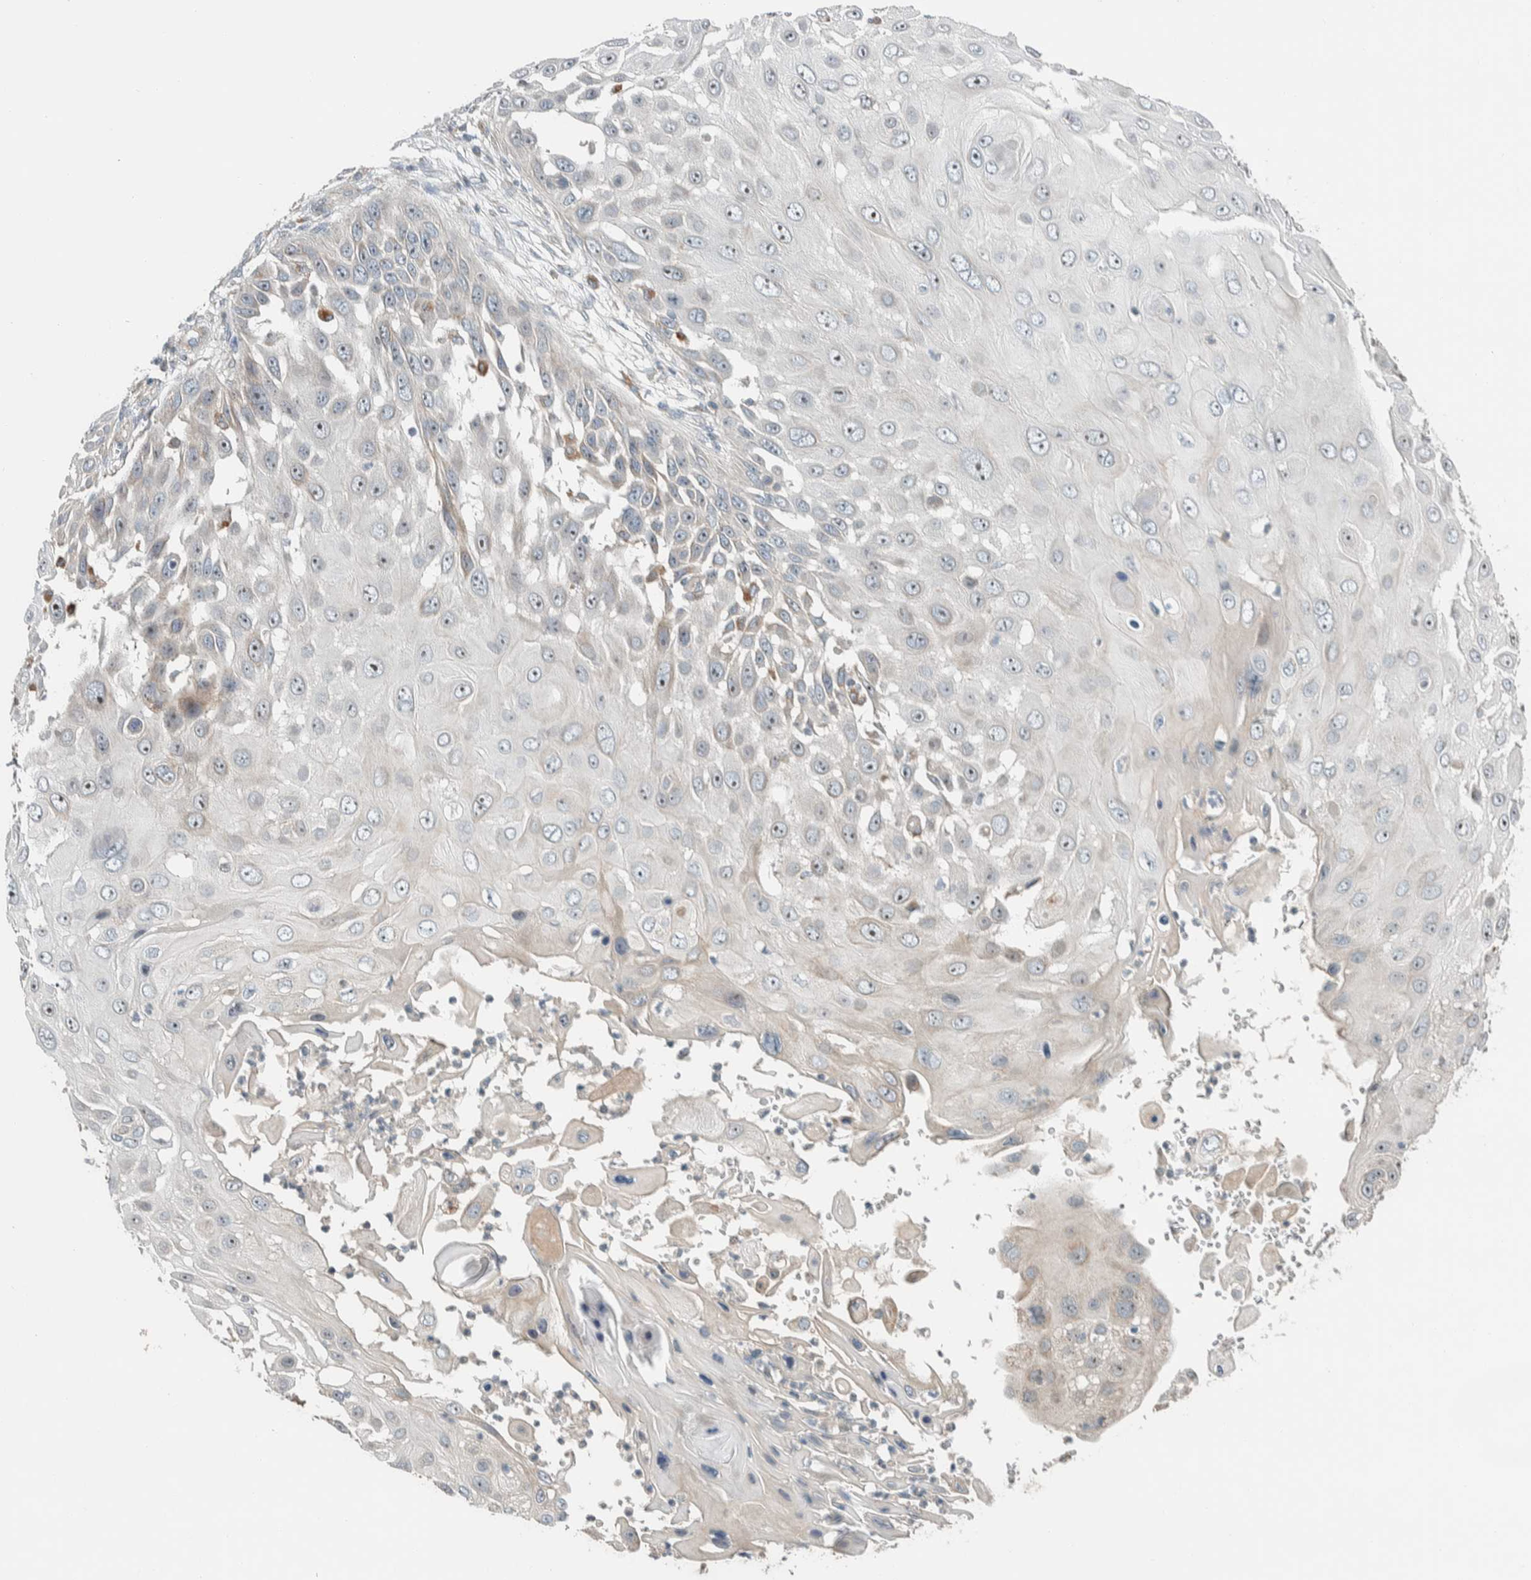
{"staining": {"intensity": "moderate", "quantity": "<25%", "location": "nuclear"}, "tissue": "skin cancer", "cell_type": "Tumor cells", "image_type": "cancer", "snomed": [{"axis": "morphology", "description": "Squamous cell carcinoma, NOS"}, {"axis": "topography", "description": "Skin"}], "caption": "Protein staining by immunohistochemistry (IHC) exhibits moderate nuclear expression in approximately <25% of tumor cells in skin cancer. The staining was performed using DAB (3,3'-diaminobenzidine) to visualize the protein expression in brown, while the nuclei were stained in blue with hematoxylin (Magnification: 20x).", "gene": "SLFN12L", "patient": {"sex": "female", "age": 44}}